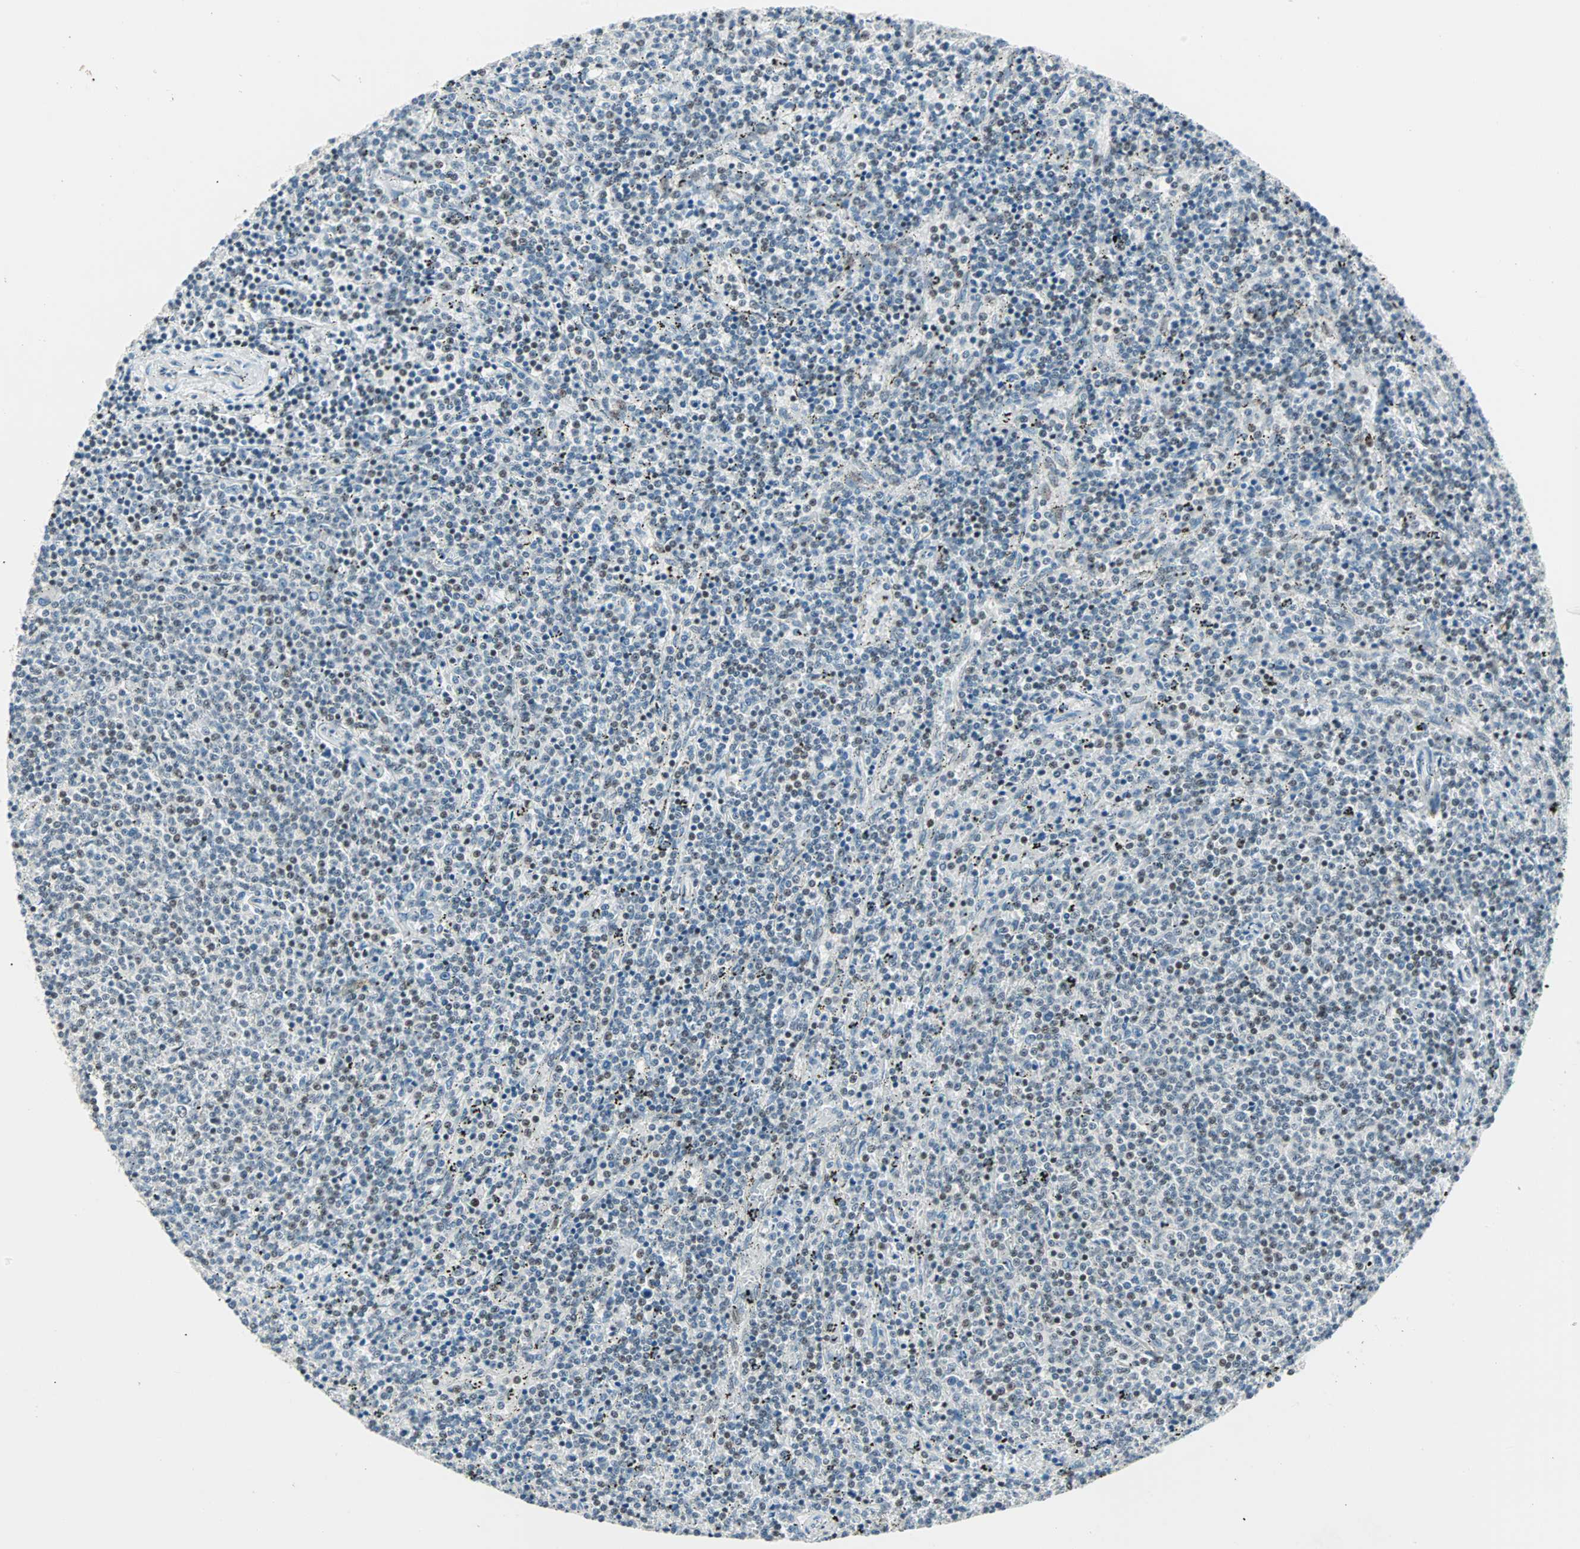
{"staining": {"intensity": "weak", "quantity": "<25%", "location": "nuclear"}, "tissue": "lymphoma", "cell_type": "Tumor cells", "image_type": "cancer", "snomed": [{"axis": "morphology", "description": "Malignant lymphoma, non-Hodgkin's type, Low grade"}, {"axis": "topography", "description": "Spleen"}], "caption": "Tumor cells show no significant protein expression in lymphoma.", "gene": "SIN3A", "patient": {"sex": "female", "age": 50}}